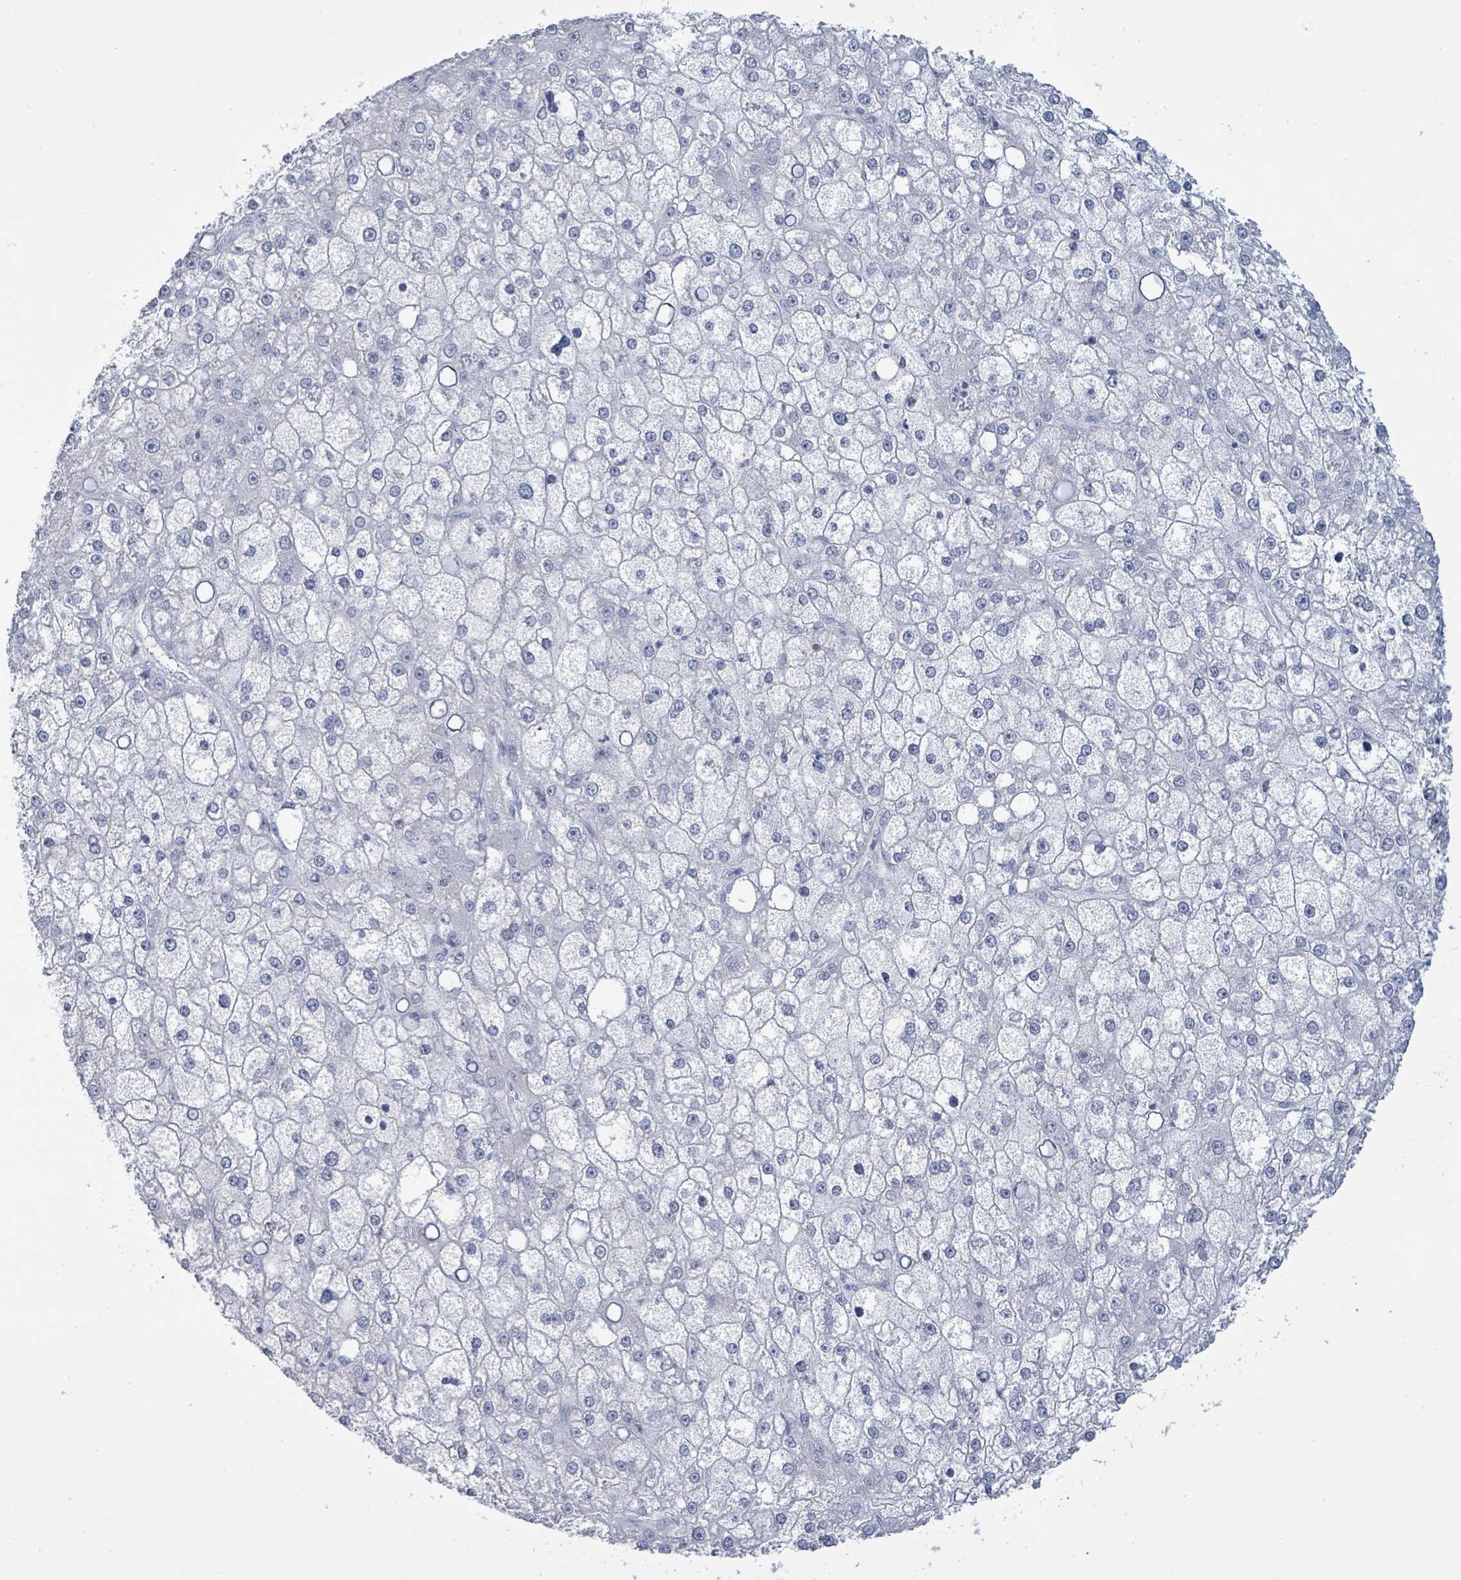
{"staining": {"intensity": "negative", "quantity": "none", "location": "none"}, "tissue": "liver cancer", "cell_type": "Tumor cells", "image_type": "cancer", "snomed": [{"axis": "morphology", "description": "Carcinoma, Hepatocellular, NOS"}, {"axis": "topography", "description": "Liver"}], "caption": "A photomicrograph of human liver cancer is negative for staining in tumor cells.", "gene": "PGA3", "patient": {"sex": "male", "age": 67}}